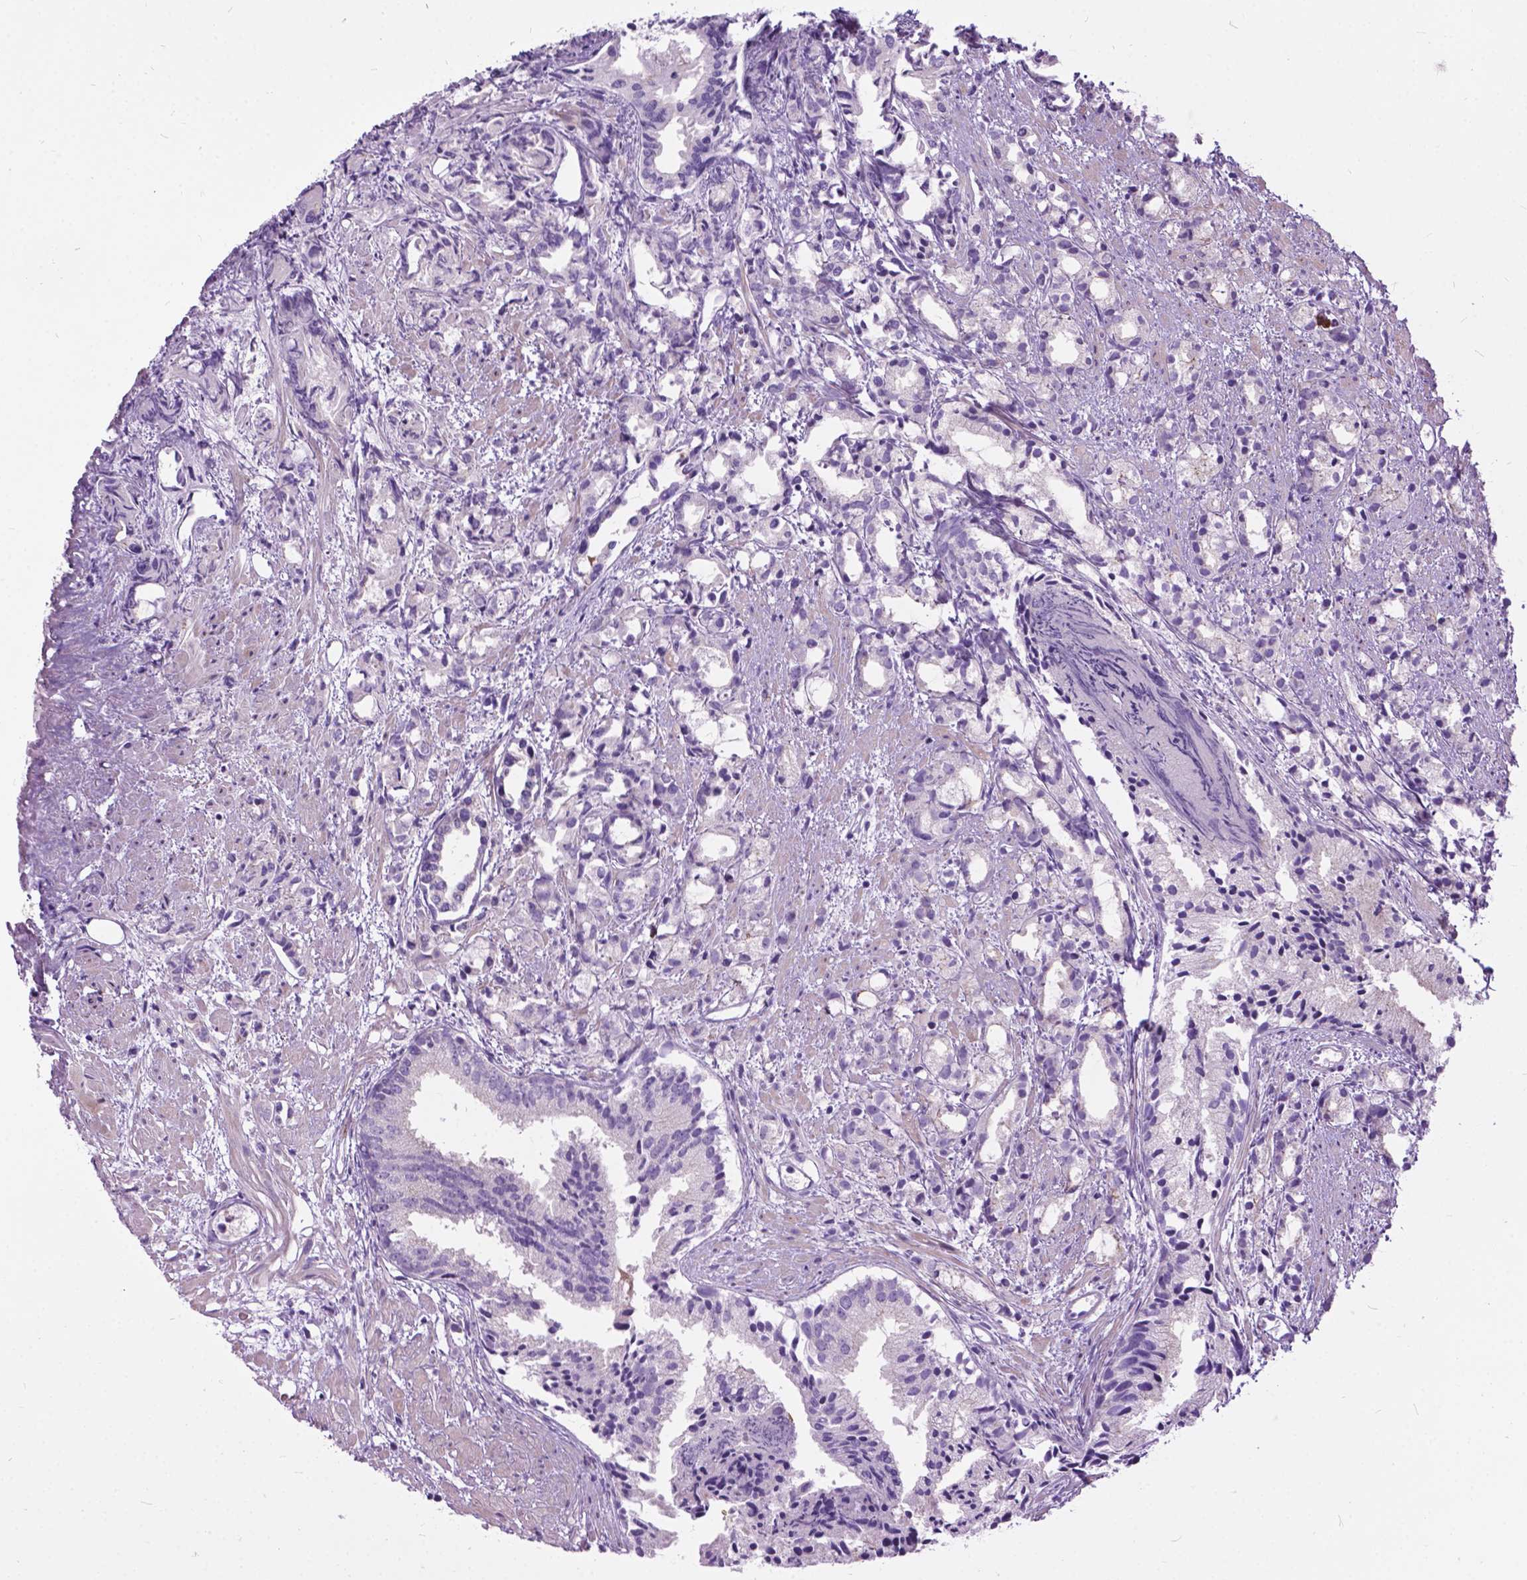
{"staining": {"intensity": "negative", "quantity": "none", "location": "none"}, "tissue": "prostate cancer", "cell_type": "Tumor cells", "image_type": "cancer", "snomed": [{"axis": "morphology", "description": "Adenocarcinoma, High grade"}, {"axis": "topography", "description": "Prostate"}], "caption": "Tumor cells show no significant protein positivity in prostate cancer (high-grade adenocarcinoma). The staining was performed using DAB (3,3'-diaminobenzidine) to visualize the protein expression in brown, while the nuclei were stained in blue with hematoxylin (Magnification: 20x).", "gene": "PRR35", "patient": {"sex": "male", "age": 79}}